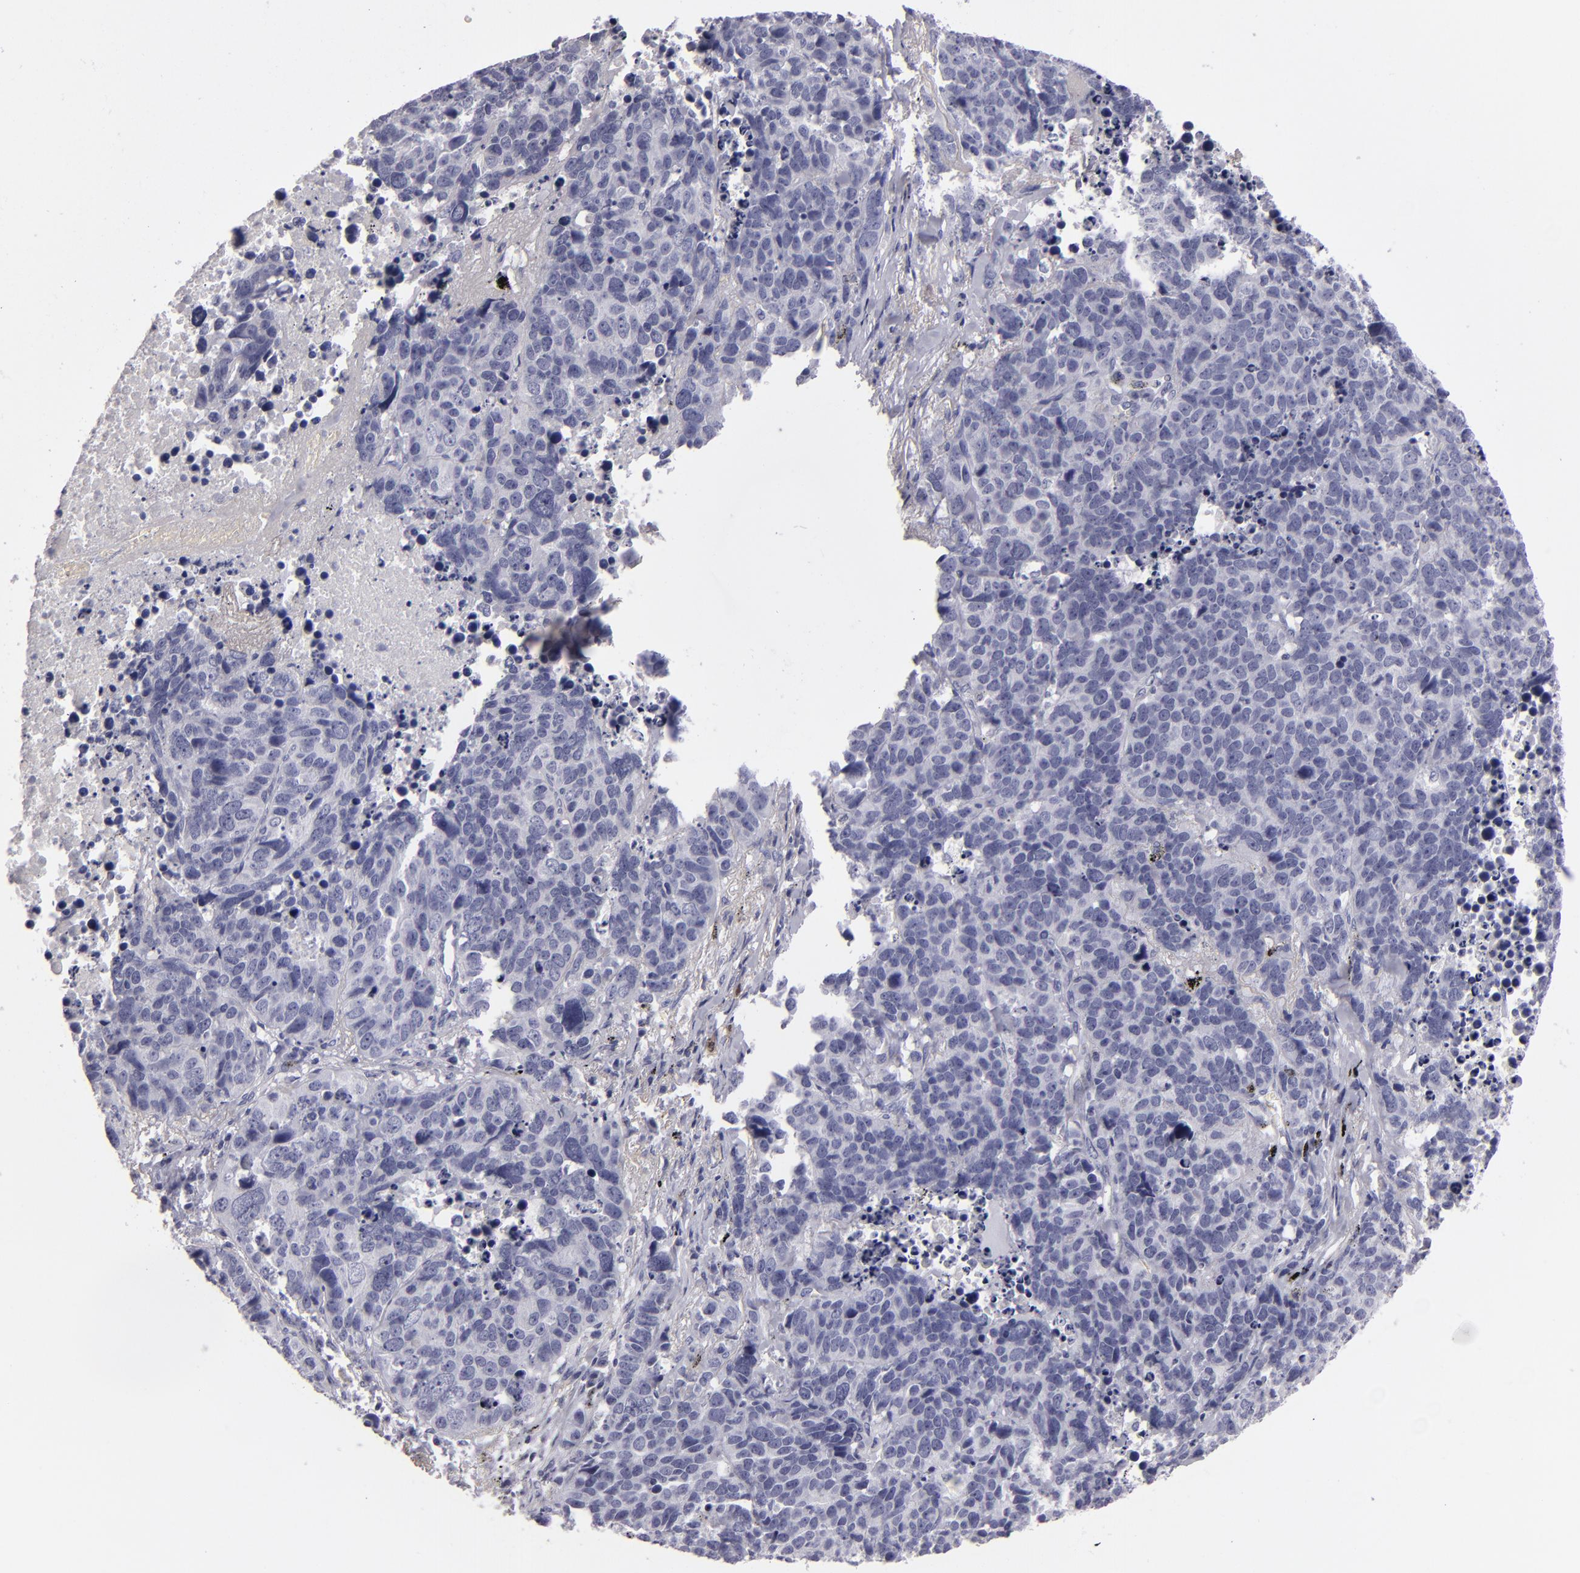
{"staining": {"intensity": "negative", "quantity": "none", "location": "none"}, "tissue": "lung cancer", "cell_type": "Tumor cells", "image_type": "cancer", "snomed": [{"axis": "morphology", "description": "Carcinoid, malignant, NOS"}, {"axis": "topography", "description": "Lung"}], "caption": "Immunohistochemistry of lung cancer demonstrates no expression in tumor cells. (Brightfield microscopy of DAB immunohistochemistry (IHC) at high magnification).", "gene": "F13A1", "patient": {"sex": "male", "age": 60}}